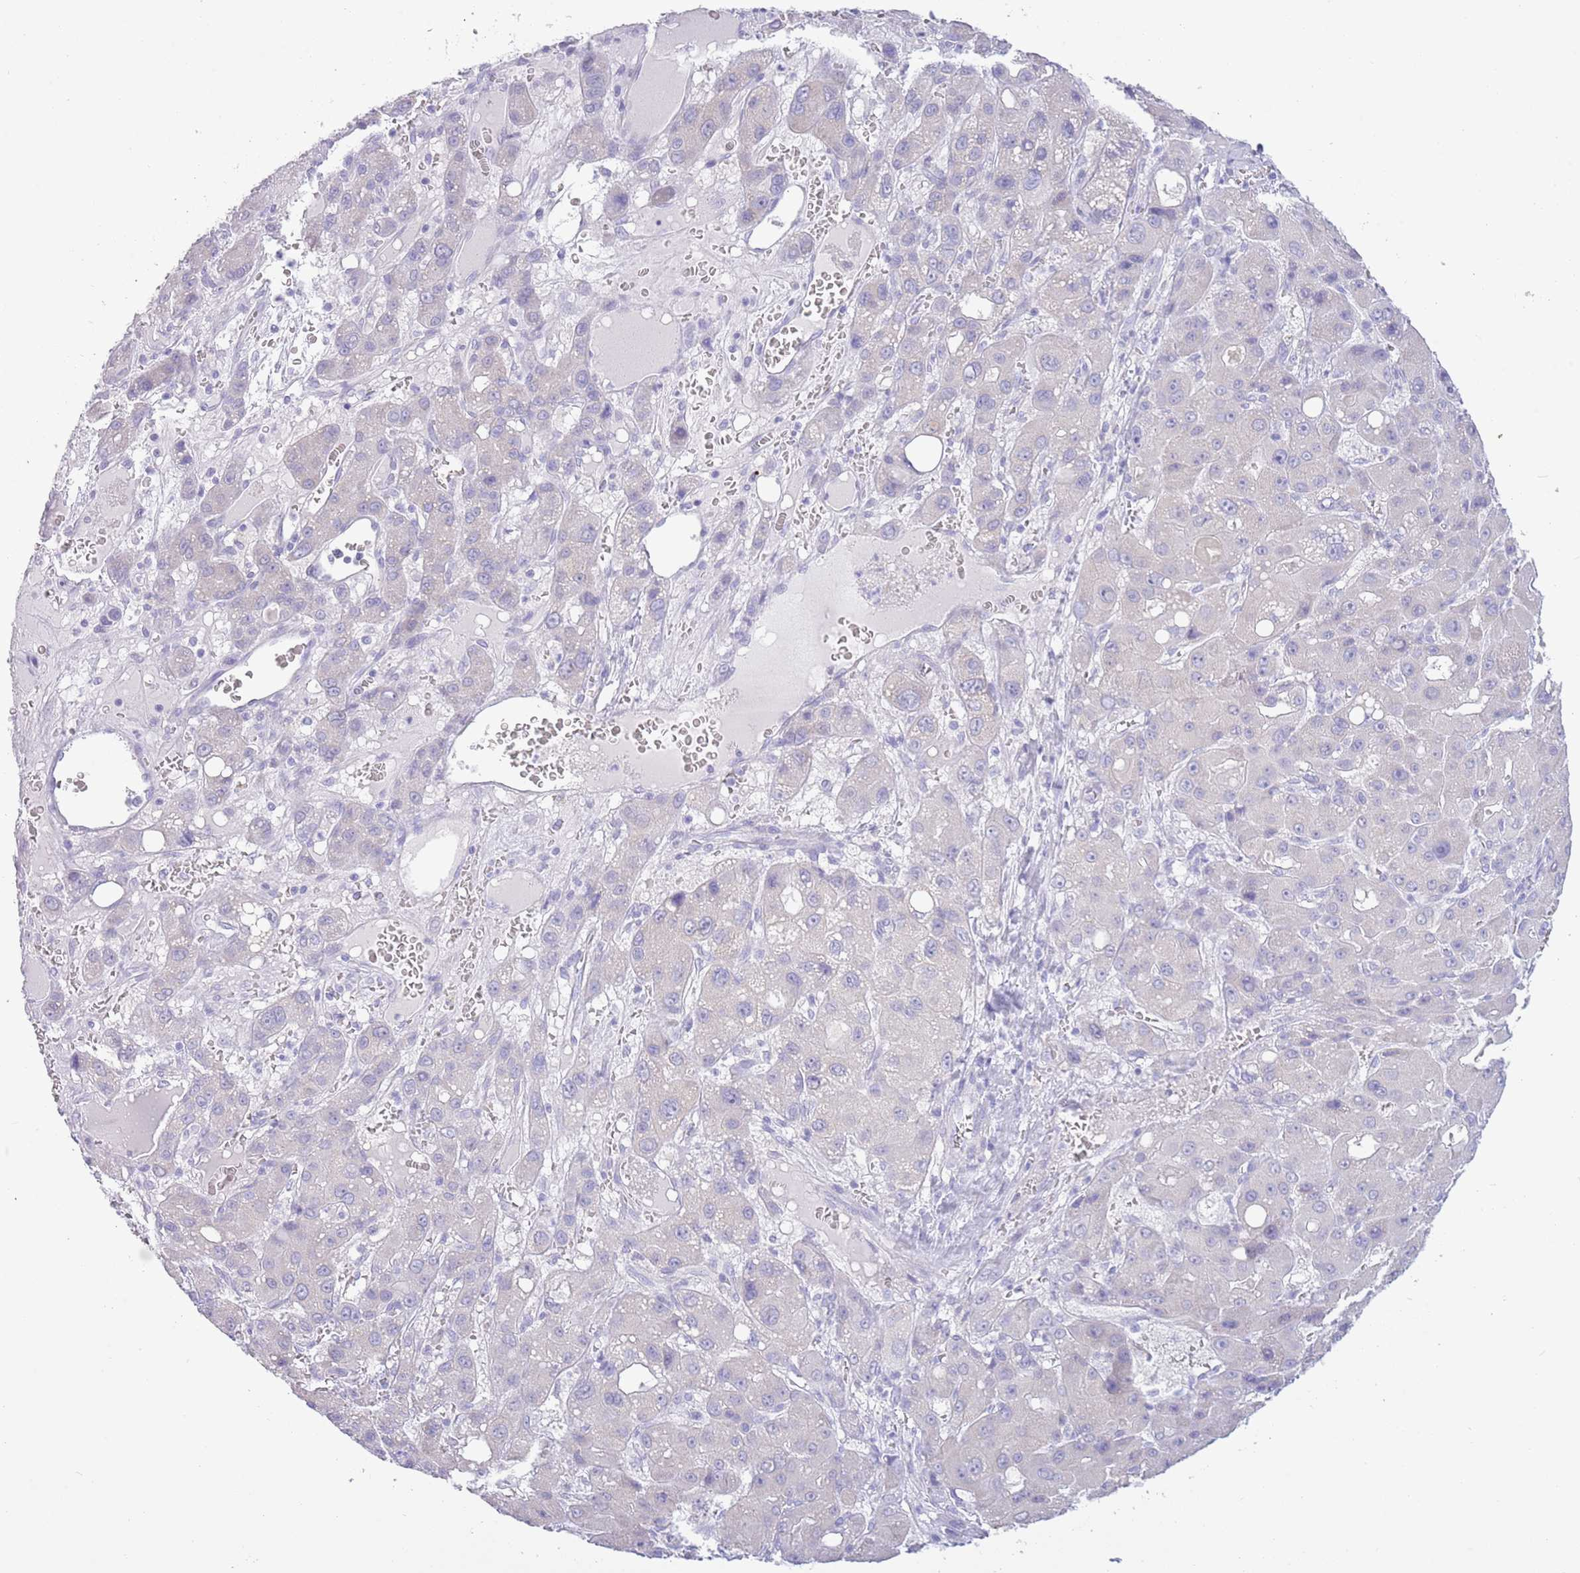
{"staining": {"intensity": "negative", "quantity": "none", "location": "none"}, "tissue": "liver cancer", "cell_type": "Tumor cells", "image_type": "cancer", "snomed": [{"axis": "morphology", "description": "Carcinoma, Hepatocellular, NOS"}, {"axis": "topography", "description": "Liver"}], "caption": "Photomicrograph shows no protein positivity in tumor cells of hepatocellular carcinoma (liver) tissue.", "gene": "ACR", "patient": {"sex": "male", "age": 55}}